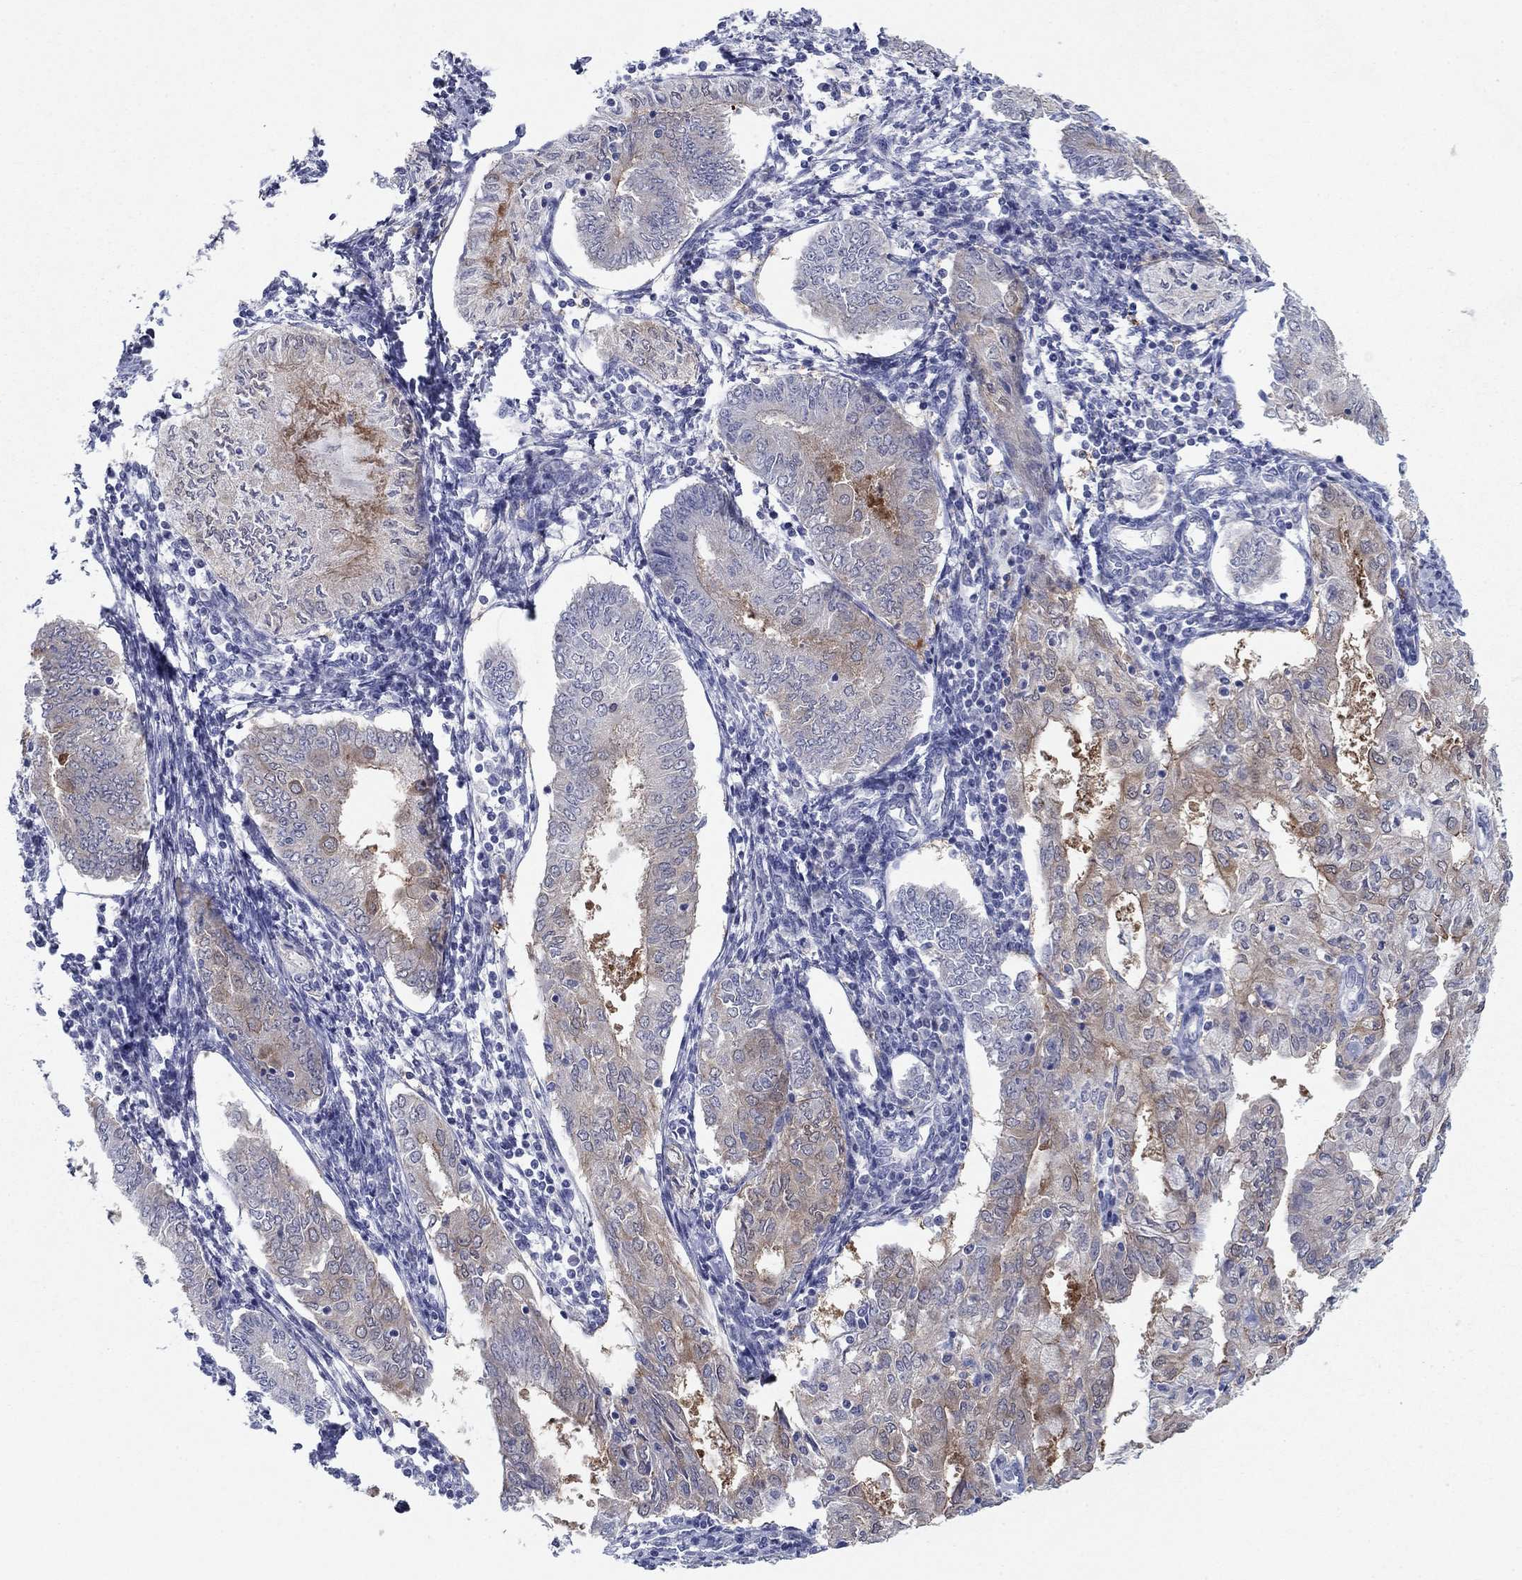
{"staining": {"intensity": "moderate", "quantity": "<25%", "location": "cytoplasmic/membranous"}, "tissue": "endometrial cancer", "cell_type": "Tumor cells", "image_type": "cancer", "snomed": [{"axis": "morphology", "description": "Adenocarcinoma, NOS"}, {"axis": "topography", "description": "Endometrium"}], "caption": "IHC photomicrograph of neoplastic tissue: human adenocarcinoma (endometrial) stained using immunohistochemistry (IHC) displays low levels of moderate protein expression localized specifically in the cytoplasmic/membranous of tumor cells, appearing as a cytoplasmic/membranous brown color.", "gene": "PLS1", "patient": {"sex": "female", "age": 68}}